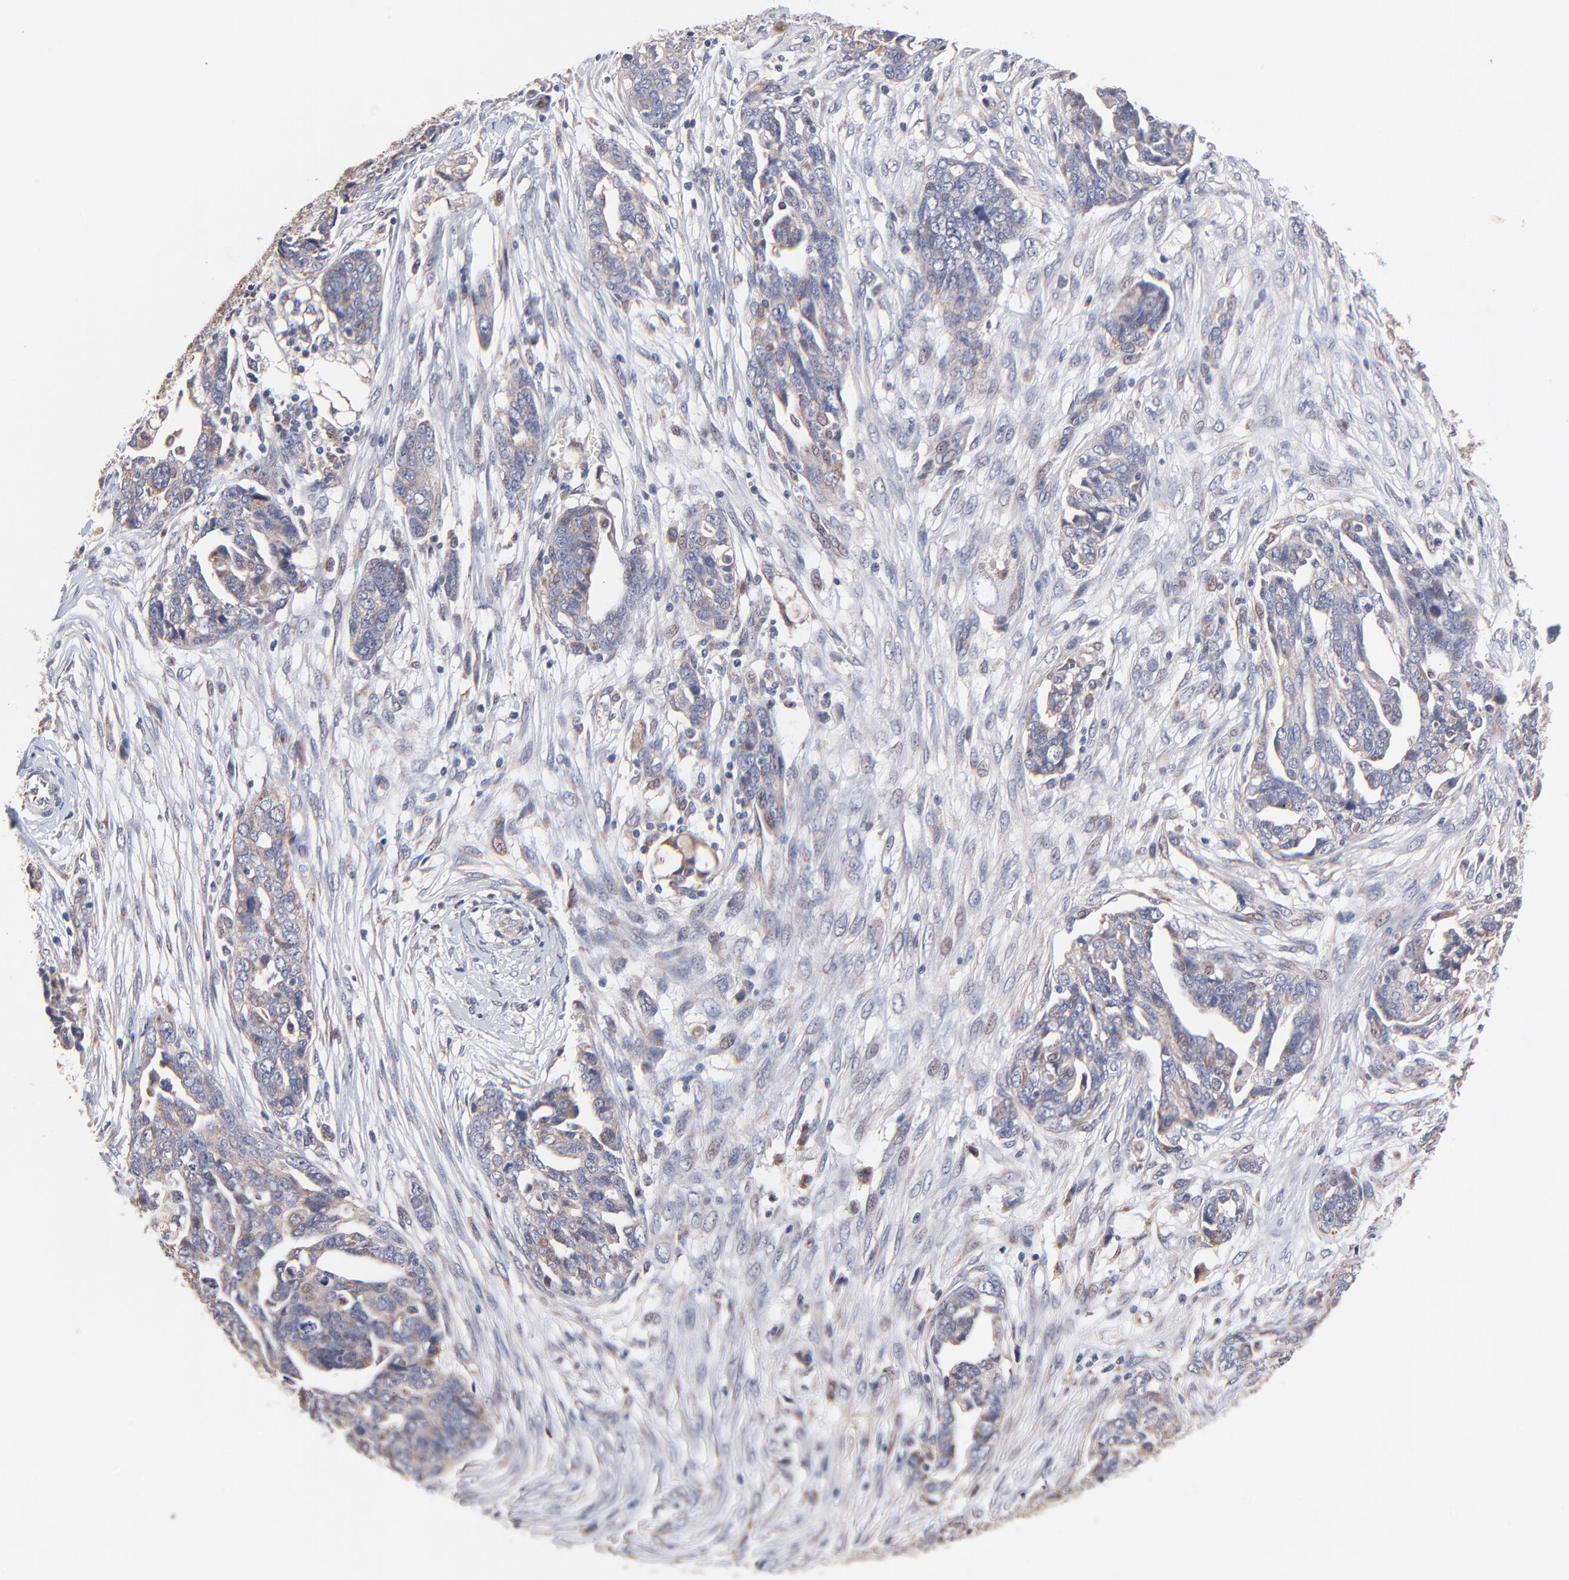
{"staining": {"intensity": "weak", "quantity": "25%-75%", "location": "cytoplasmic/membranous"}, "tissue": "ovarian cancer", "cell_type": "Tumor cells", "image_type": "cancer", "snomed": [{"axis": "morphology", "description": "Normal tissue, NOS"}, {"axis": "morphology", "description": "Cystadenocarcinoma, serous, NOS"}, {"axis": "topography", "description": "Fallopian tube"}, {"axis": "topography", "description": "Ovary"}], "caption": "Weak cytoplasmic/membranous protein expression is appreciated in about 25%-75% of tumor cells in ovarian cancer. The protein of interest is stained brown, and the nuclei are stained in blue (DAB IHC with brightfield microscopy, high magnification).", "gene": "FBXL12", "patient": {"sex": "female", "age": 56}}